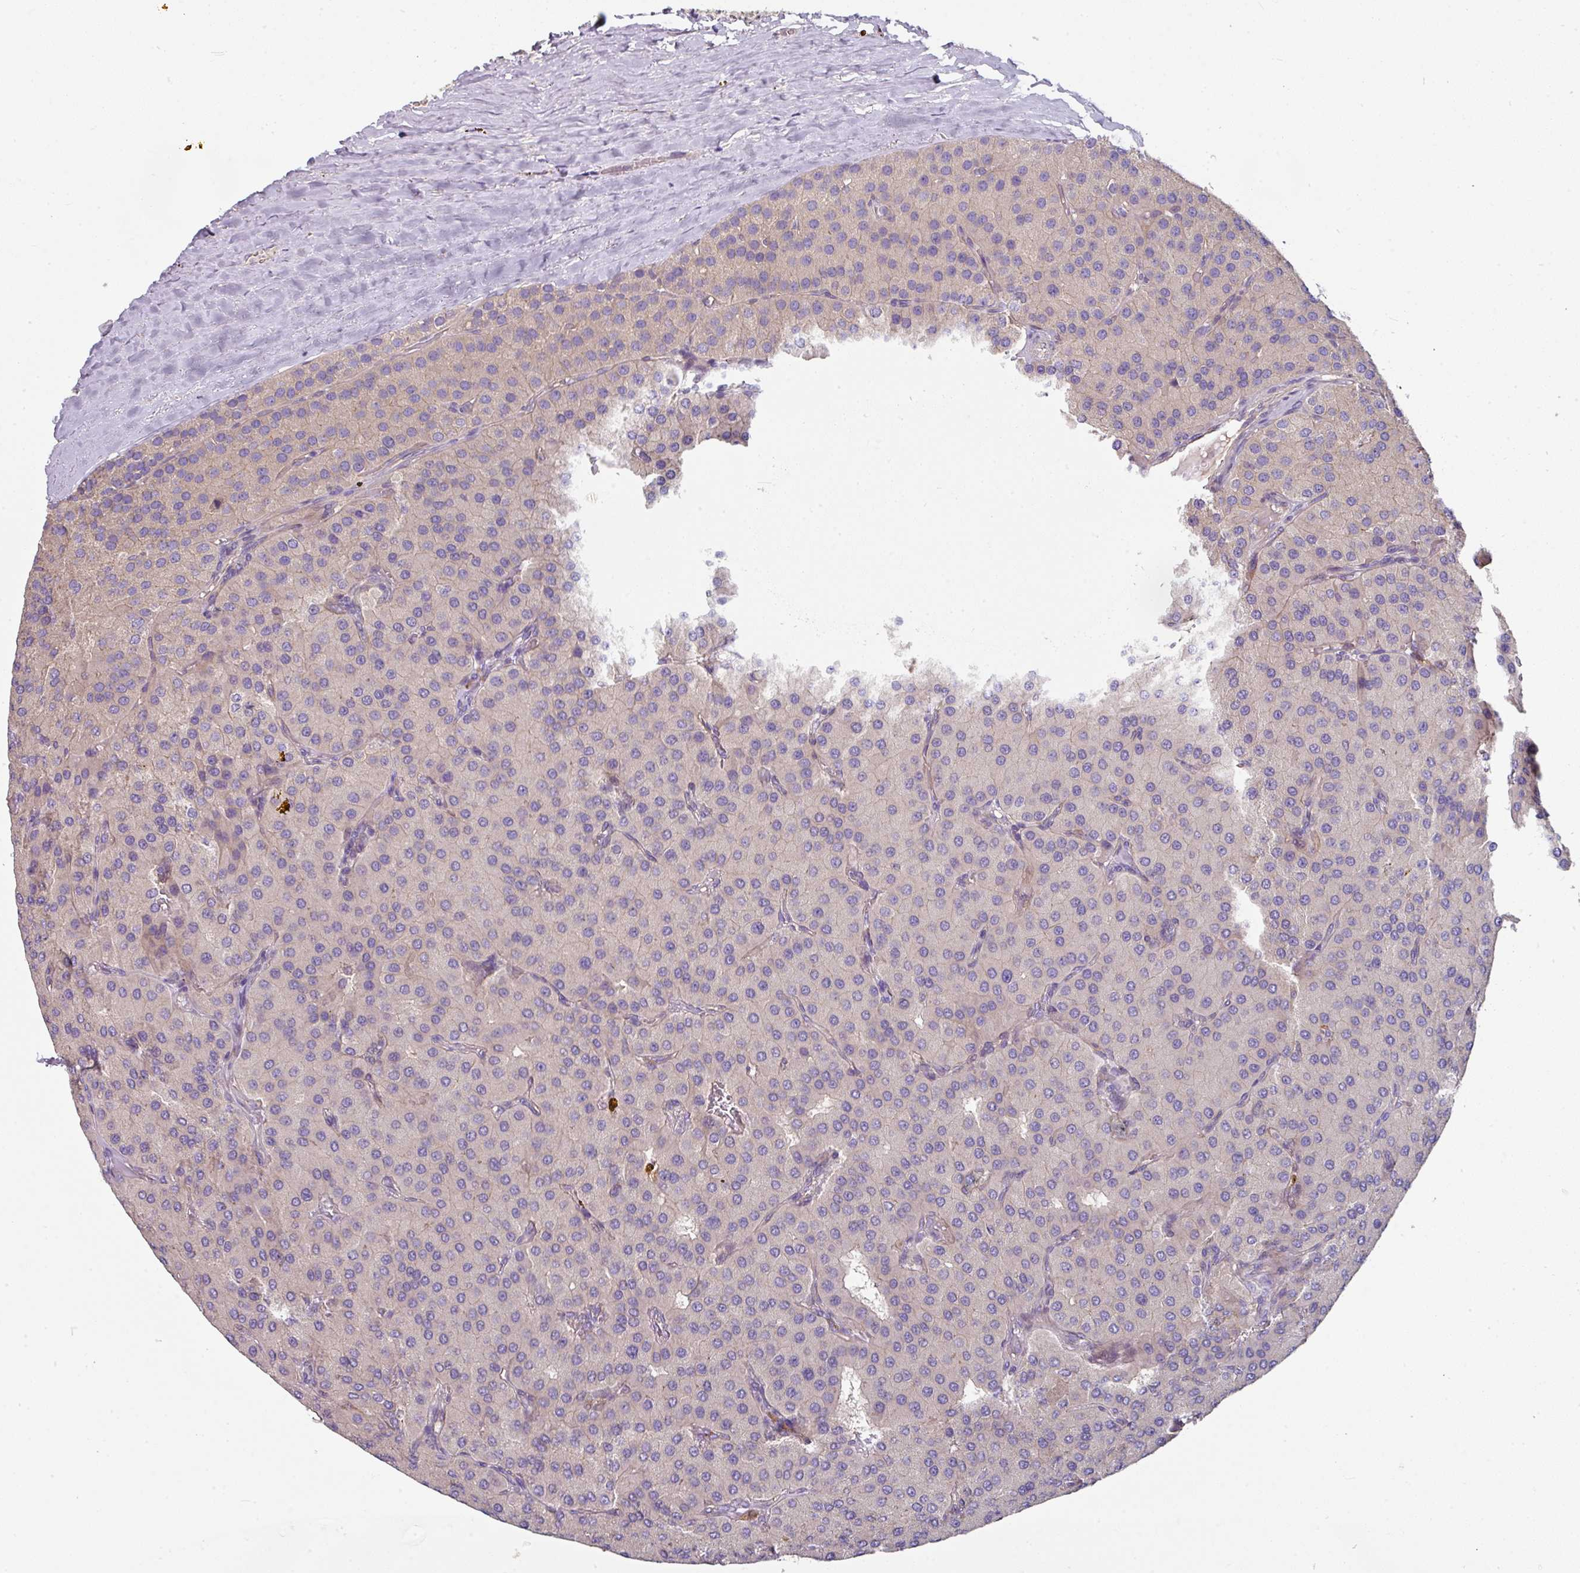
{"staining": {"intensity": "negative", "quantity": "none", "location": "none"}, "tissue": "parathyroid gland", "cell_type": "Glandular cells", "image_type": "normal", "snomed": [{"axis": "morphology", "description": "Normal tissue, NOS"}, {"axis": "morphology", "description": "Adenoma, NOS"}, {"axis": "topography", "description": "Parathyroid gland"}], "caption": "This is an immunohistochemistry micrograph of benign human parathyroid gland. There is no expression in glandular cells.", "gene": "C4orf48", "patient": {"sex": "female", "age": 86}}